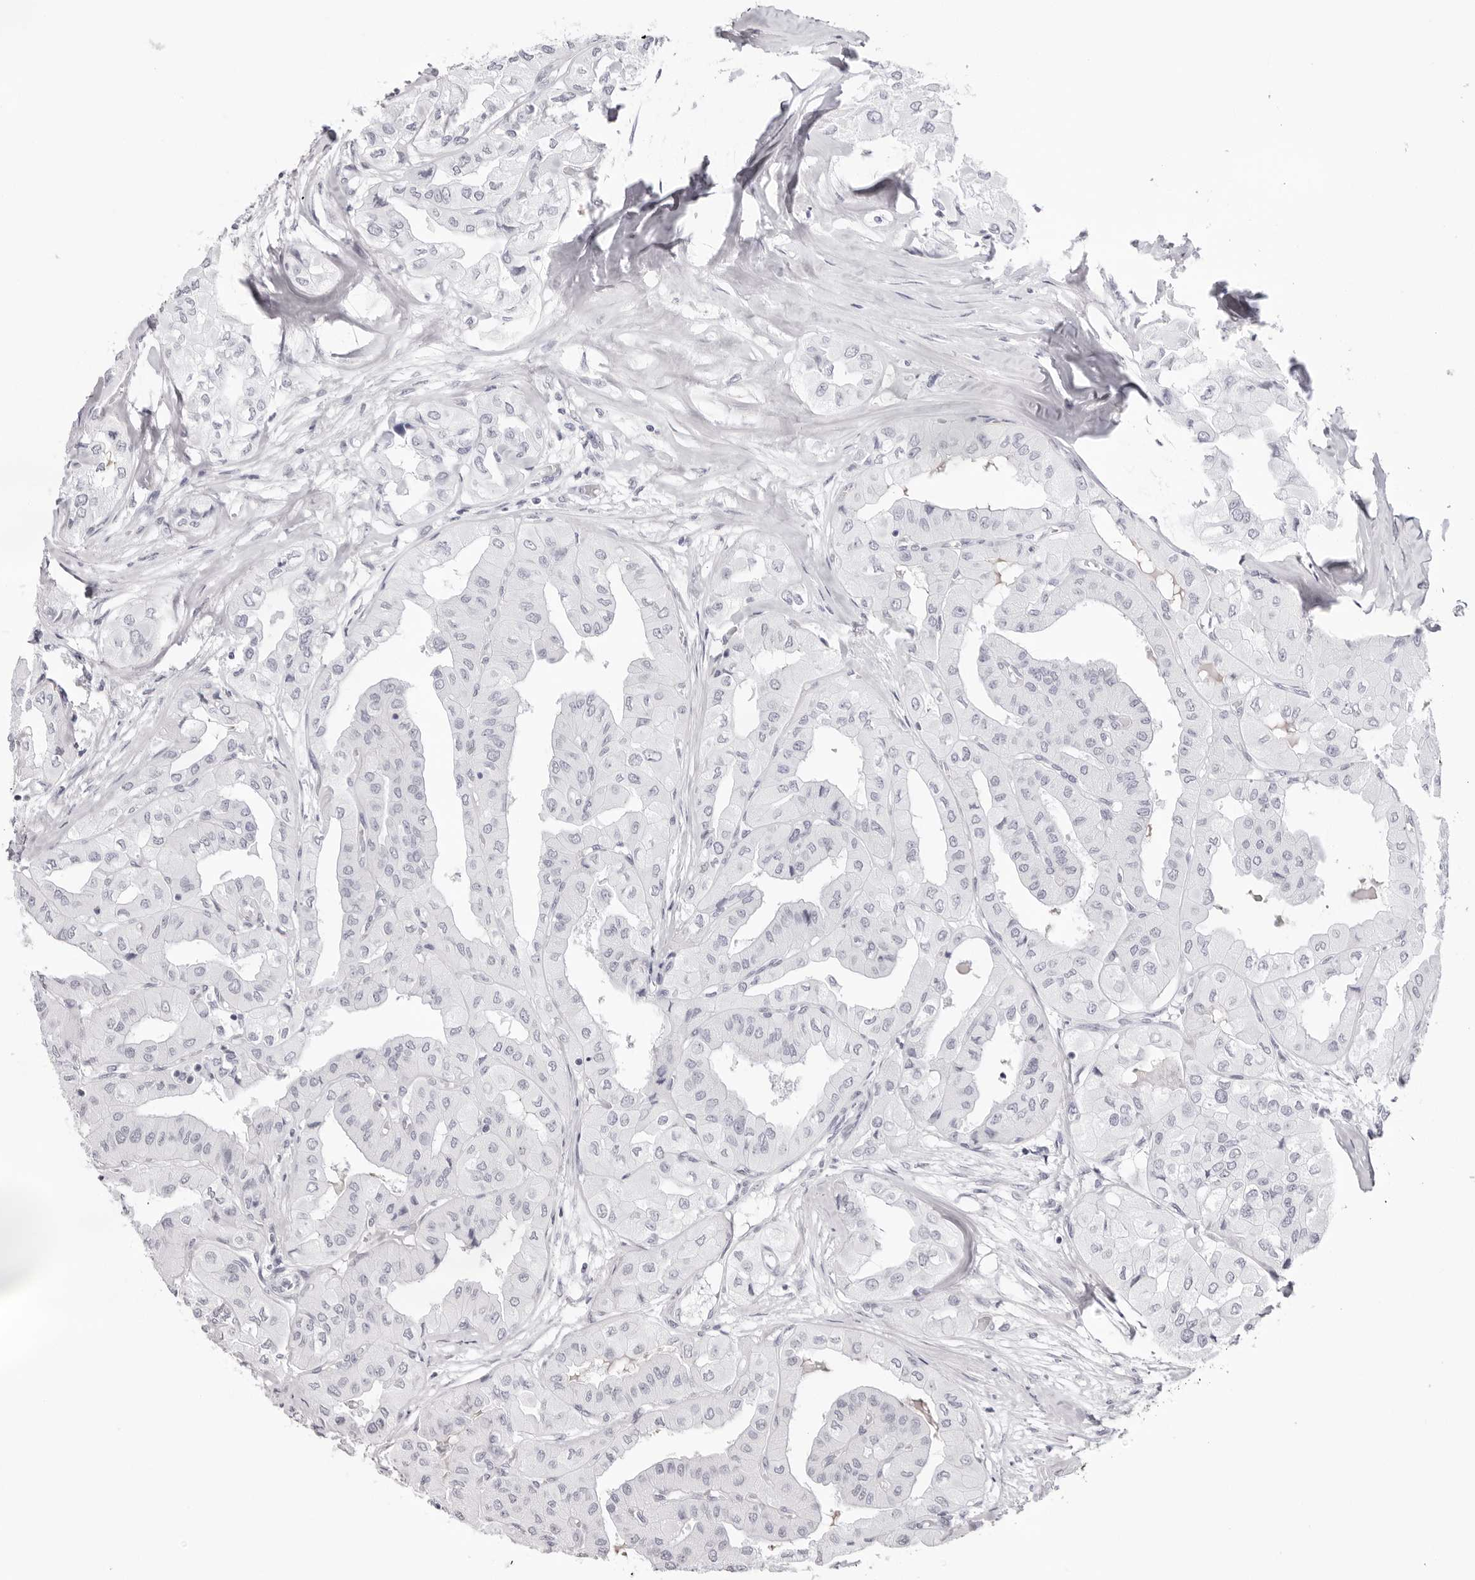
{"staining": {"intensity": "negative", "quantity": "none", "location": "none"}, "tissue": "thyroid cancer", "cell_type": "Tumor cells", "image_type": "cancer", "snomed": [{"axis": "morphology", "description": "Papillary adenocarcinoma, NOS"}, {"axis": "topography", "description": "Thyroid gland"}], "caption": "Tumor cells are negative for protein expression in human thyroid cancer. (Stains: DAB (3,3'-diaminobenzidine) immunohistochemistry (IHC) with hematoxylin counter stain, Microscopy: brightfield microscopy at high magnification).", "gene": "INSL3", "patient": {"sex": "female", "age": 59}}